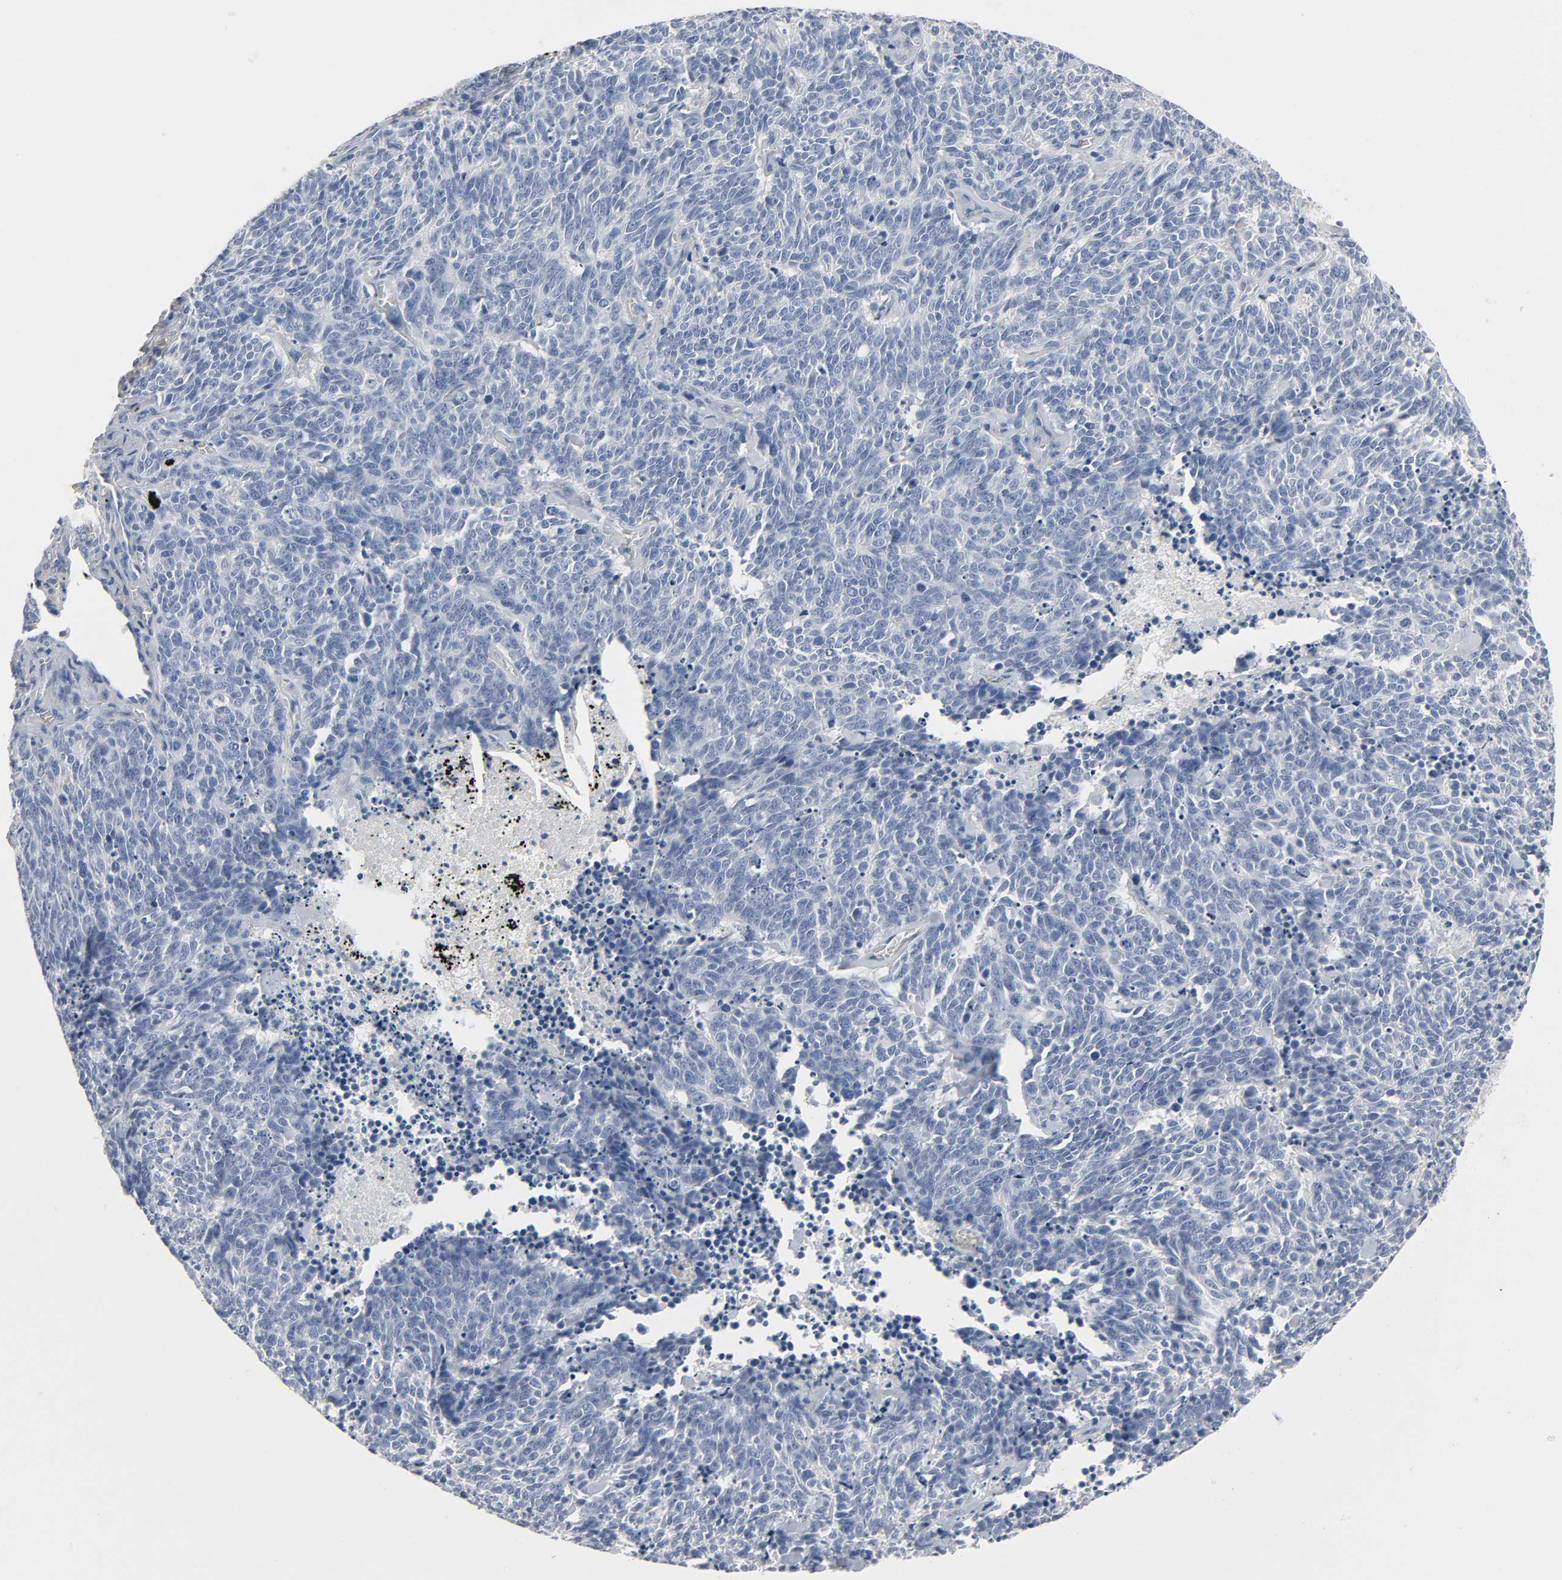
{"staining": {"intensity": "negative", "quantity": "none", "location": "none"}, "tissue": "lung cancer", "cell_type": "Tumor cells", "image_type": "cancer", "snomed": [{"axis": "morphology", "description": "Neoplasm, malignant, NOS"}, {"axis": "topography", "description": "Lung"}], "caption": "DAB (3,3'-diaminobenzidine) immunohistochemical staining of human lung cancer displays no significant positivity in tumor cells. (DAB immunohistochemistry (IHC) with hematoxylin counter stain).", "gene": "FBLN5", "patient": {"sex": "female", "age": 58}}